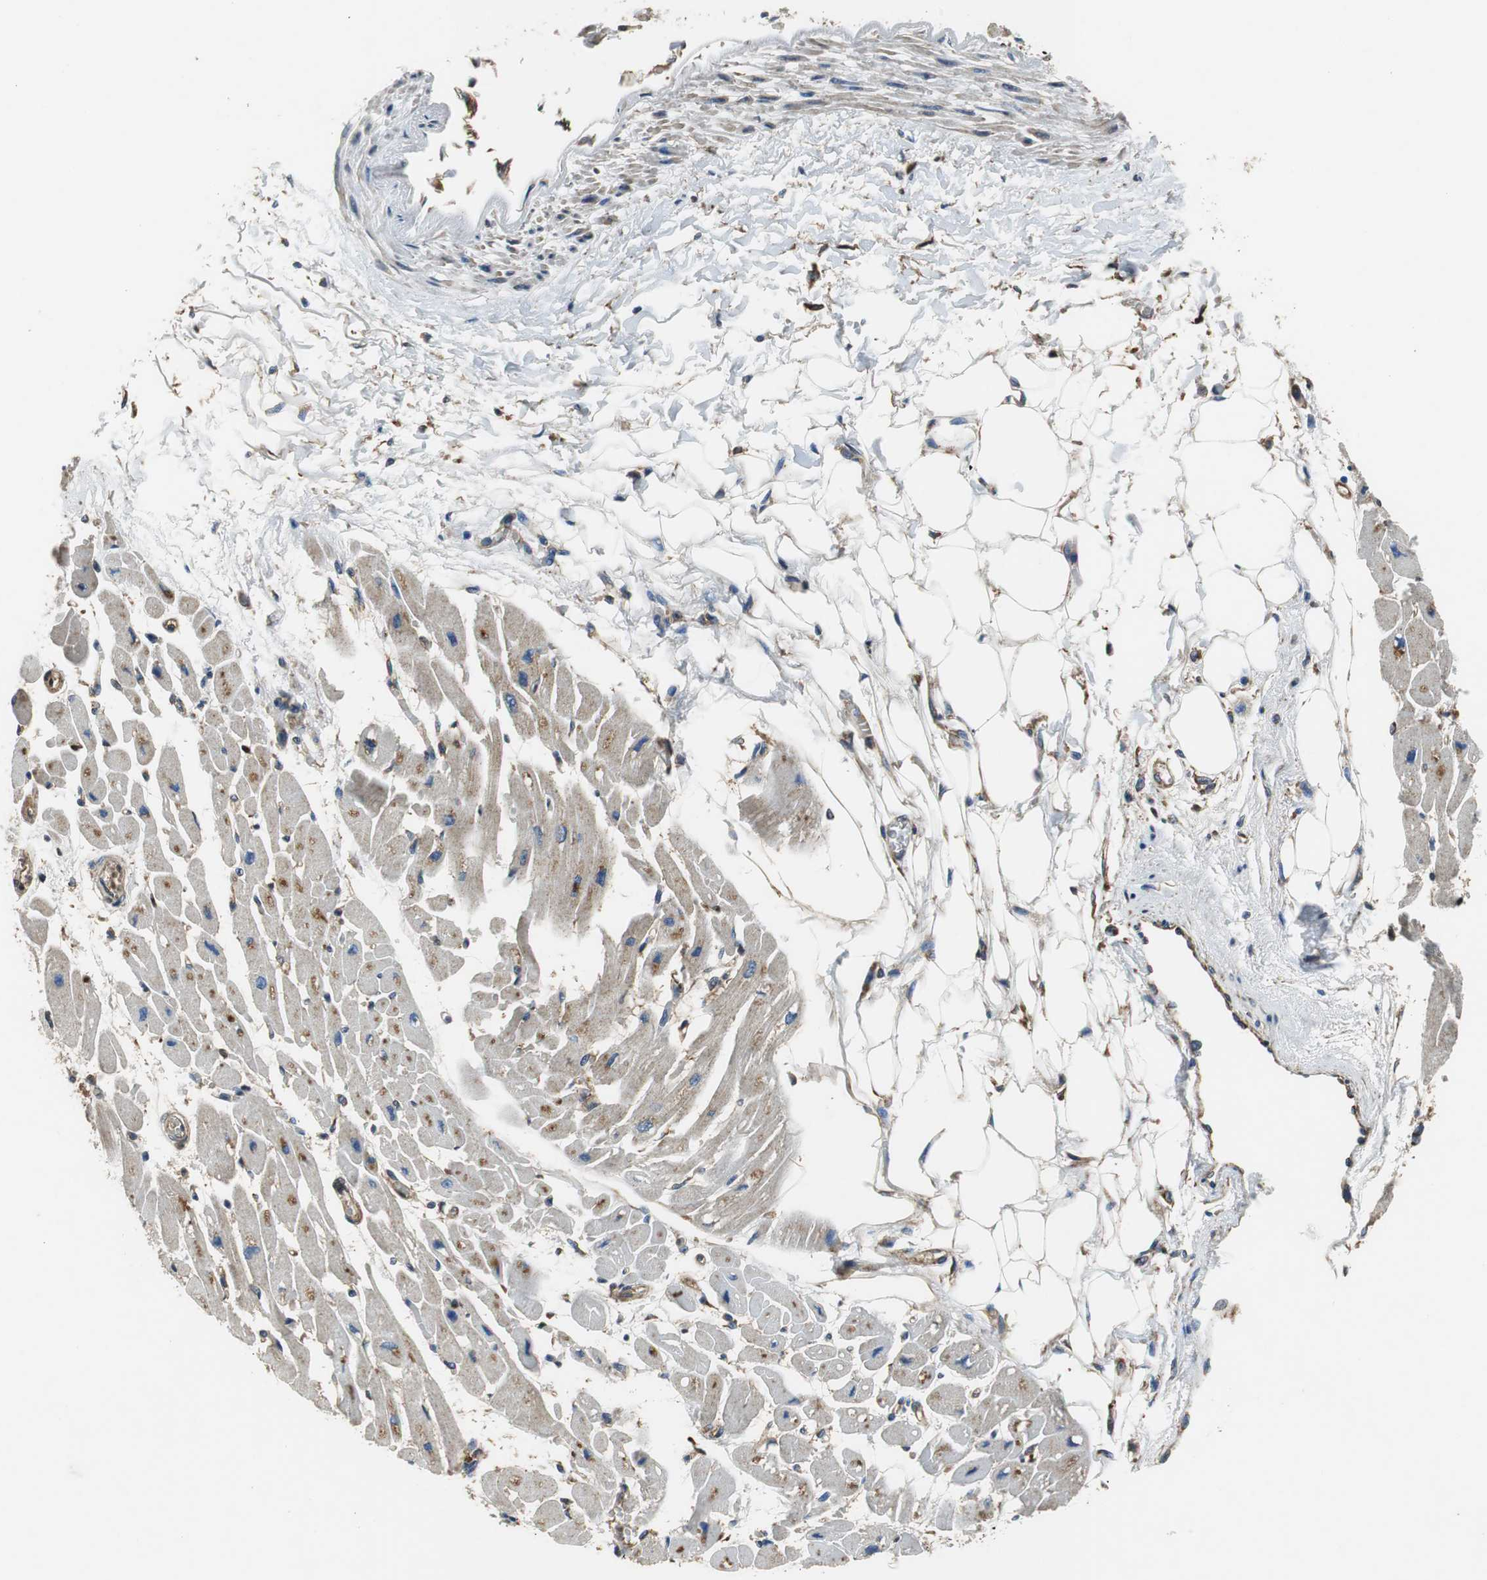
{"staining": {"intensity": "moderate", "quantity": "25%-75%", "location": "cytoplasmic/membranous"}, "tissue": "heart muscle", "cell_type": "Cardiomyocytes", "image_type": "normal", "snomed": [{"axis": "morphology", "description": "Normal tissue, NOS"}, {"axis": "topography", "description": "Heart"}], "caption": "Brown immunohistochemical staining in benign human heart muscle displays moderate cytoplasmic/membranous expression in approximately 25%-75% of cardiomyocytes. The staining is performed using DAB (3,3'-diaminobenzidine) brown chromogen to label protein expression. The nuclei are counter-stained blue using hematoxylin.", "gene": "GSTK1", "patient": {"sex": "female", "age": 54}}